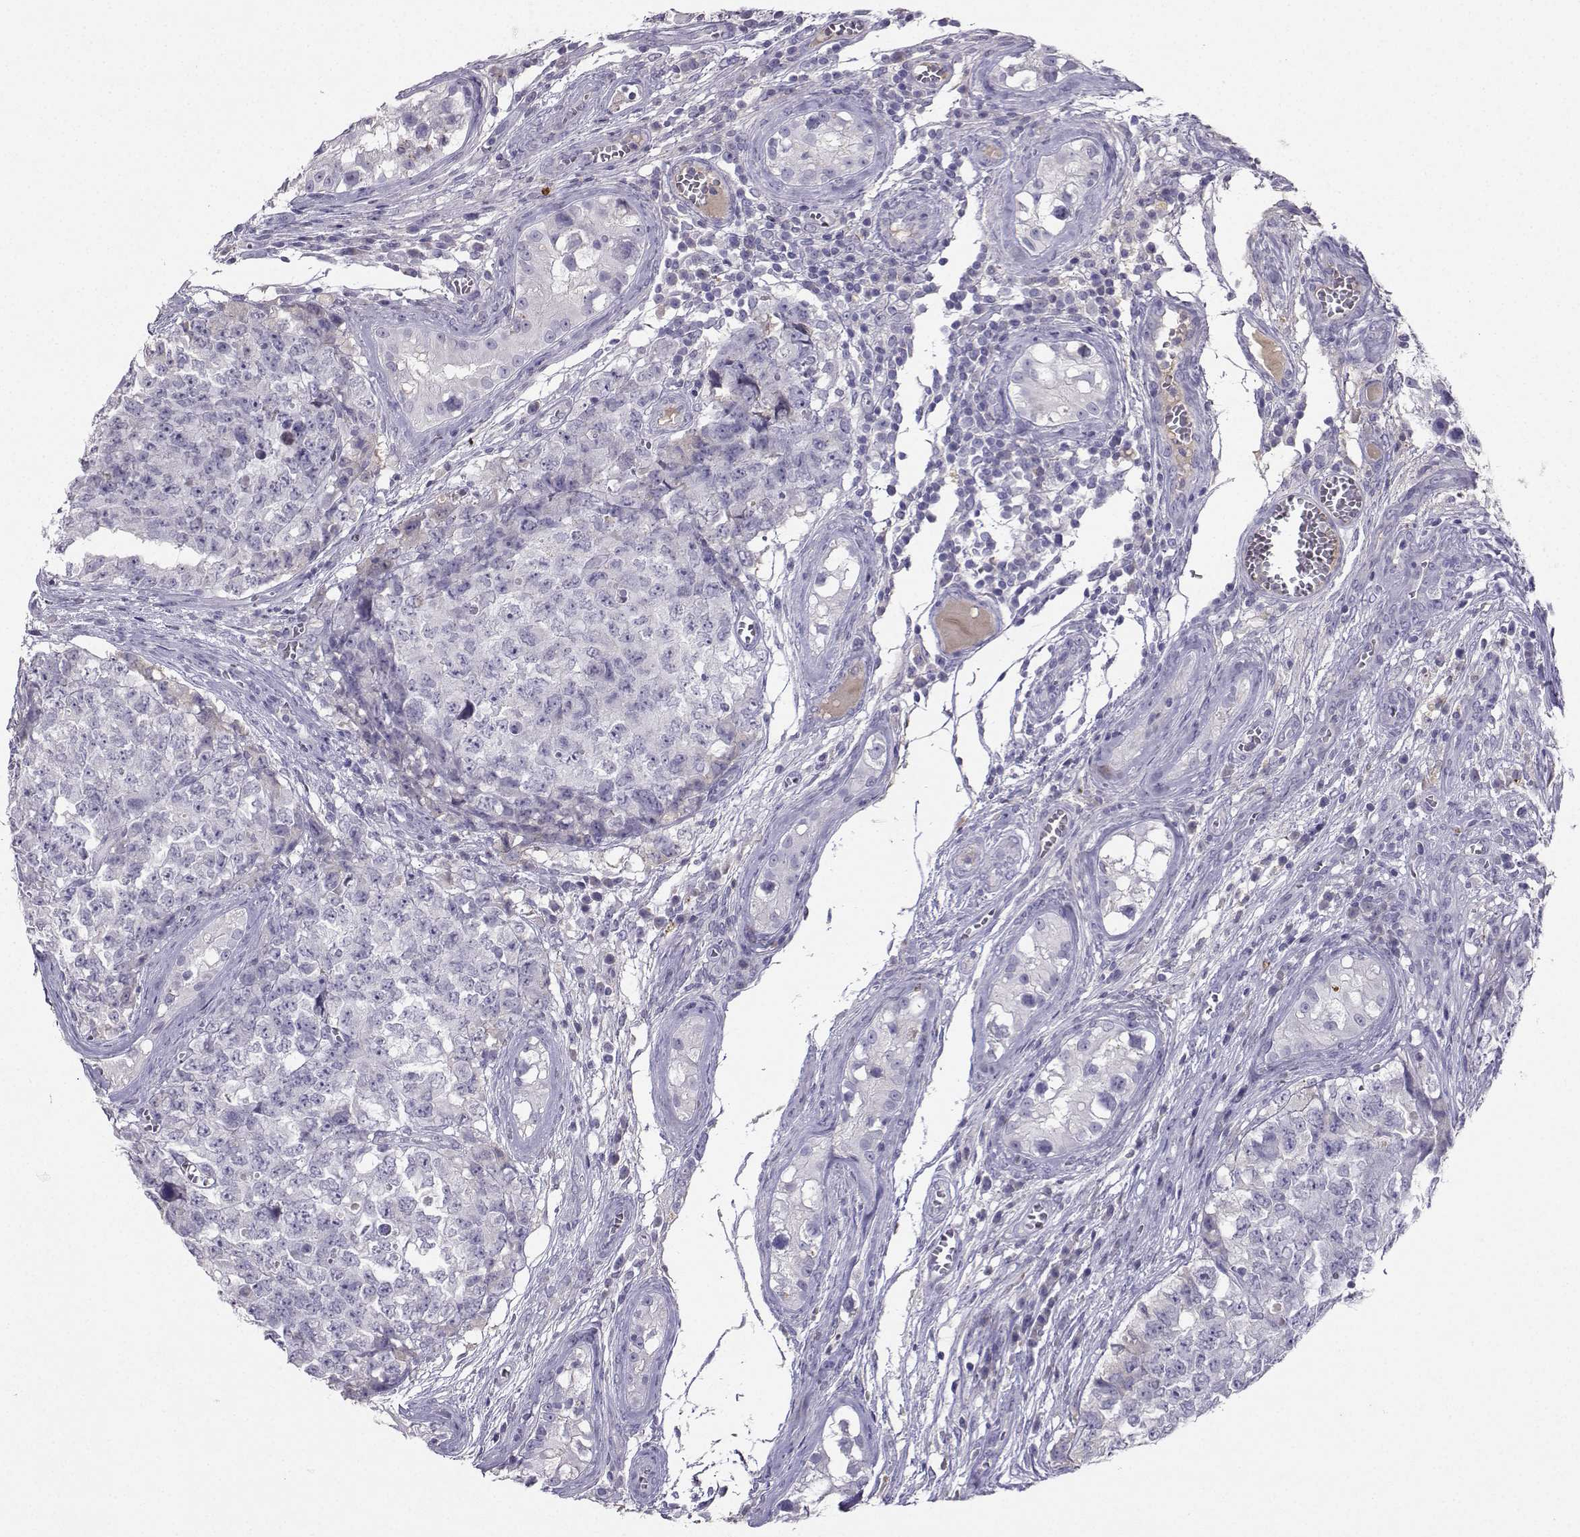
{"staining": {"intensity": "negative", "quantity": "none", "location": "none"}, "tissue": "testis cancer", "cell_type": "Tumor cells", "image_type": "cancer", "snomed": [{"axis": "morphology", "description": "Carcinoma, Embryonal, NOS"}, {"axis": "topography", "description": "Testis"}], "caption": "IHC of human testis embryonal carcinoma displays no expression in tumor cells.", "gene": "GRIK4", "patient": {"sex": "male", "age": 23}}